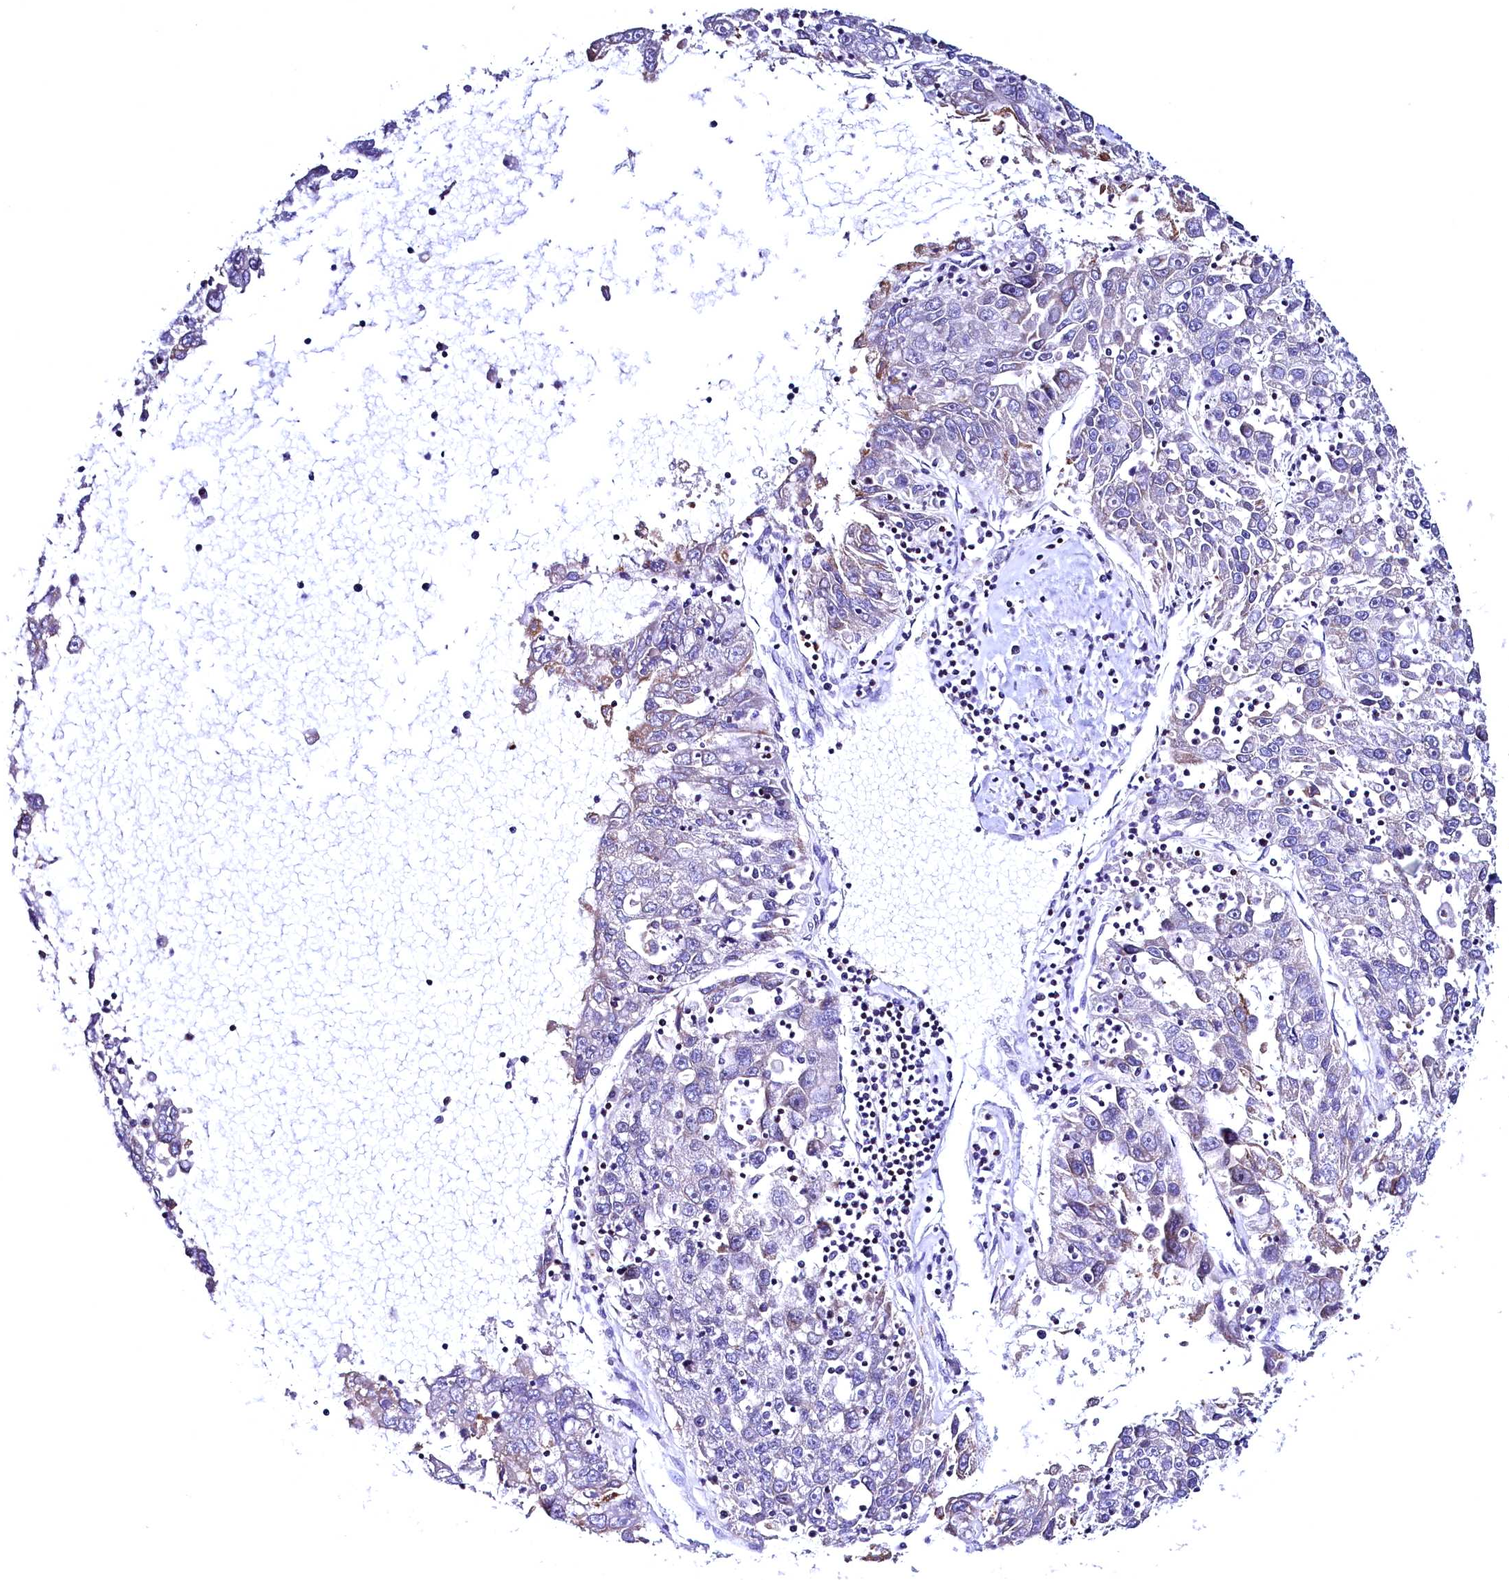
{"staining": {"intensity": "negative", "quantity": "none", "location": "none"}, "tissue": "liver cancer", "cell_type": "Tumor cells", "image_type": "cancer", "snomed": [{"axis": "morphology", "description": "Carcinoma, Hepatocellular, NOS"}, {"axis": "topography", "description": "Liver"}], "caption": "A high-resolution image shows immunohistochemistry staining of liver cancer (hepatocellular carcinoma), which exhibits no significant expression in tumor cells.", "gene": "HAND1", "patient": {"sex": "male", "age": 49}}